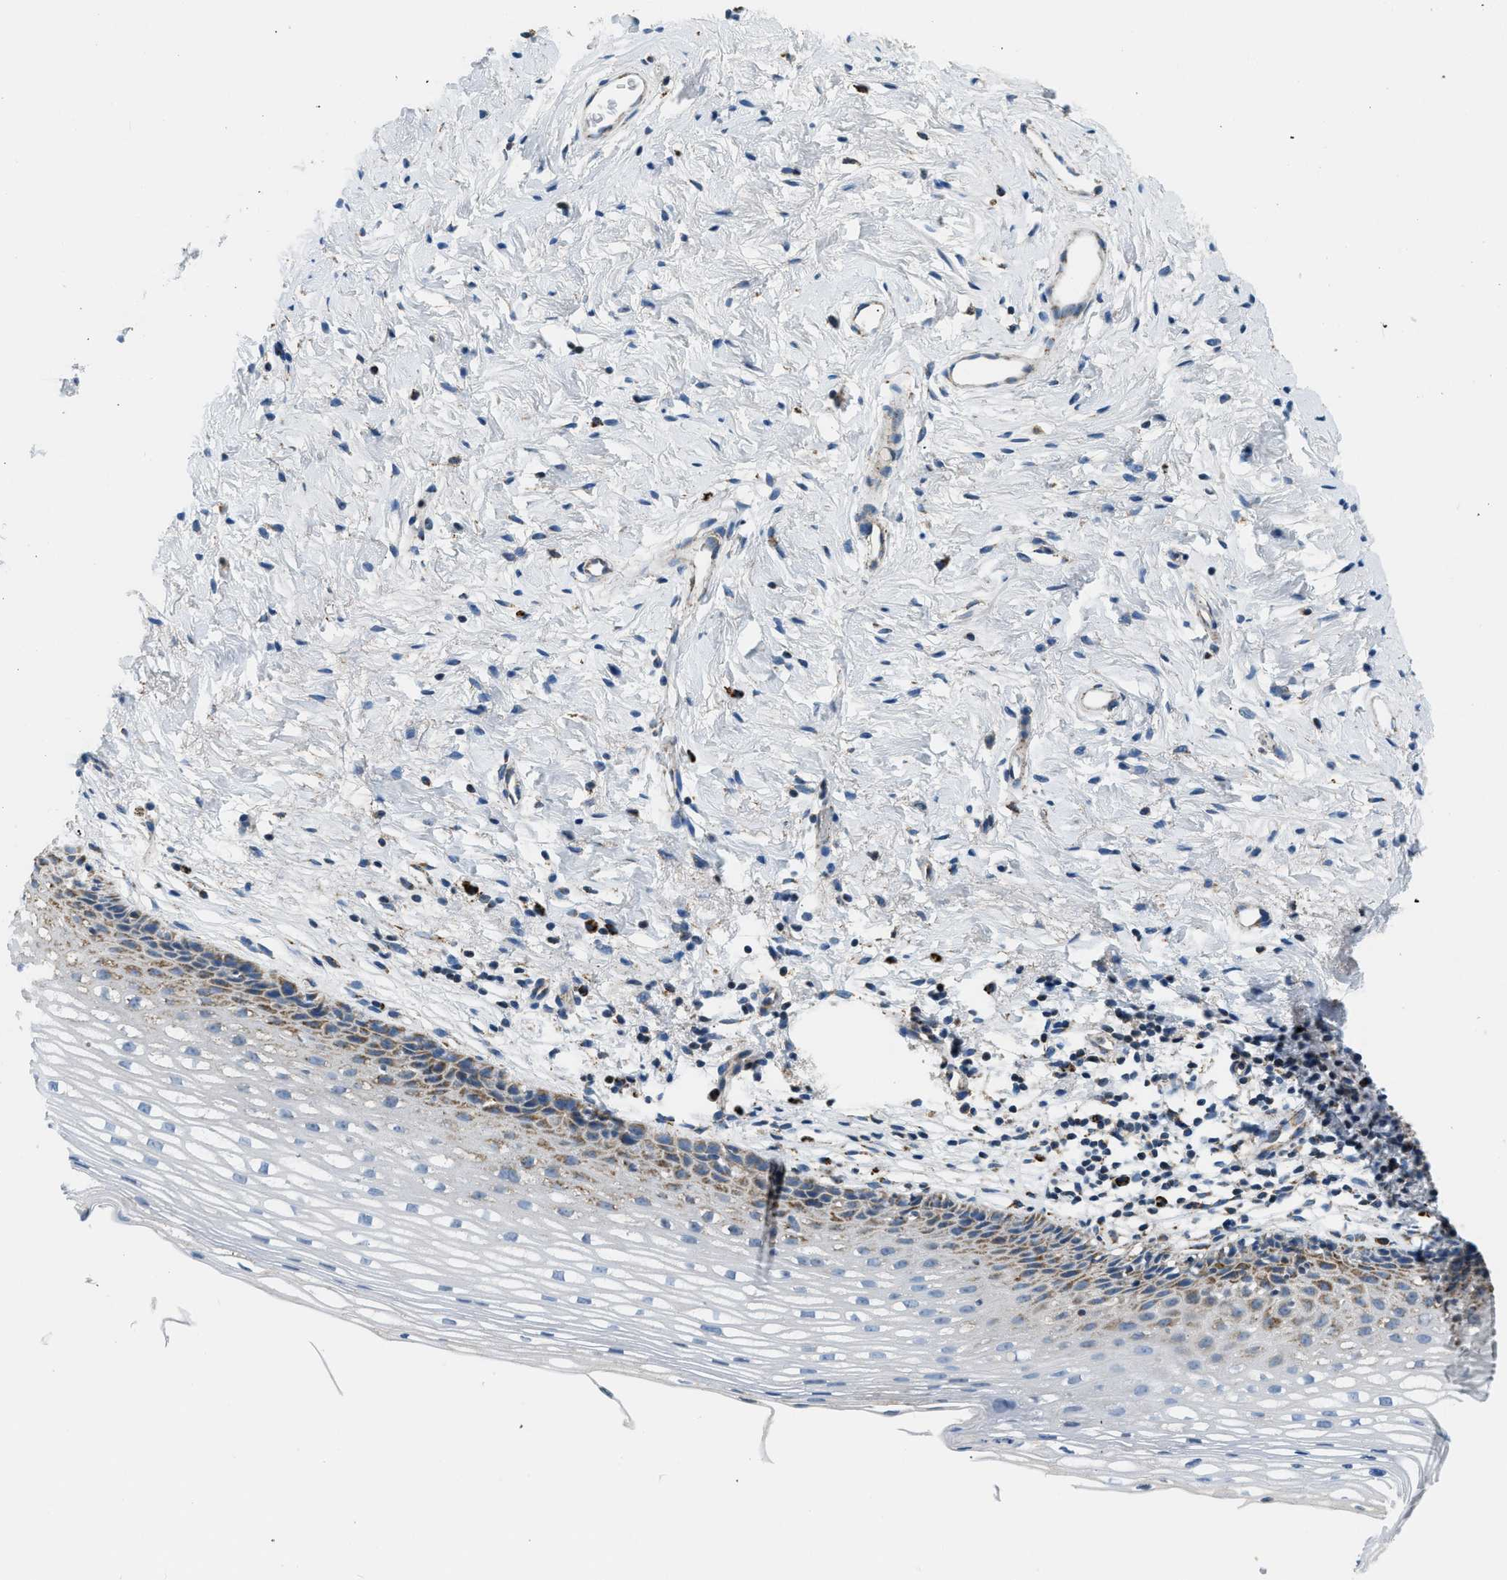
{"staining": {"intensity": "moderate", "quantity": ">75%", "location": "cytoplasmic/membranous"}, "tissue": "cervix", "cell_type": "Glandular cells", "image_type": "normal", "snomed": [{"axis": "morphology", "description": "Normal tissue, NOS"}, {"axis": "topography", "description": "Cervix"}], "caption": "Glandular cells show medium levels of moderate cytoplasmic/membranous staining in about >75% of cells in benign cervix.", "gene": "ACADVL", "patient": {"sex": "female", "age": 77}}